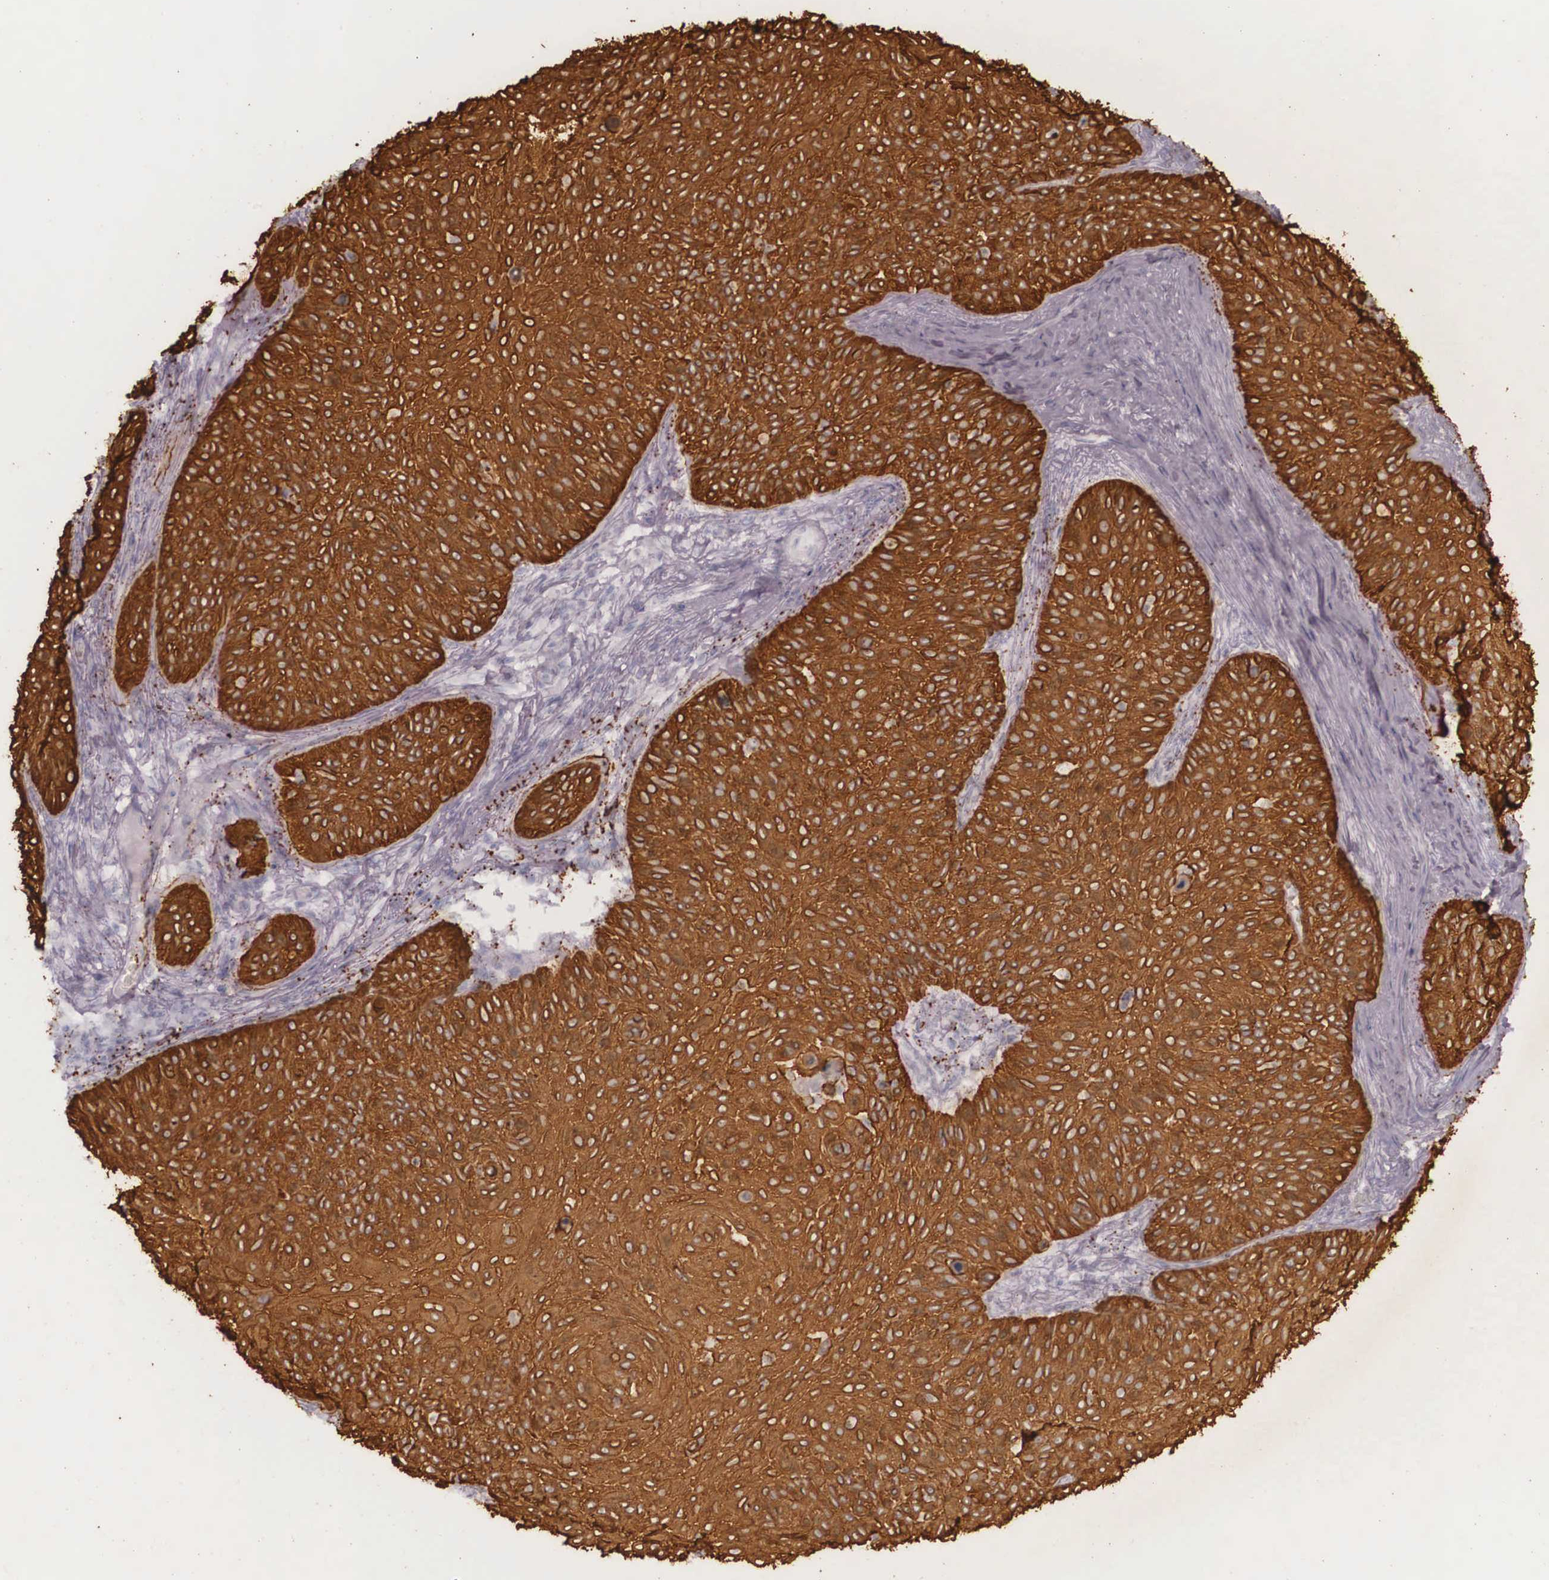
{"staining": {"intensity": "strong", "quantity": ">75%", "location": "cytoplasmic/membranous"}, "tissue": "skin cancer", "cell_type": "Tumor cells", "image_type": "cancer", "snomed": [{"axis": "morphology", "description": "Squamous cell carcinoma, NOS"}, {"axis": "topography", "description": "Skin"}], "caption": "Immunohistochemistry histopathology image of squamous cell carcinoma (skin) stained for a protein (brown), which reveals high levels of strong cytoplasmic/membranous staining in approximately >75% of tumor cells.", "gene": "KRT14", "patient": {"sex": "male", "age": 82}}